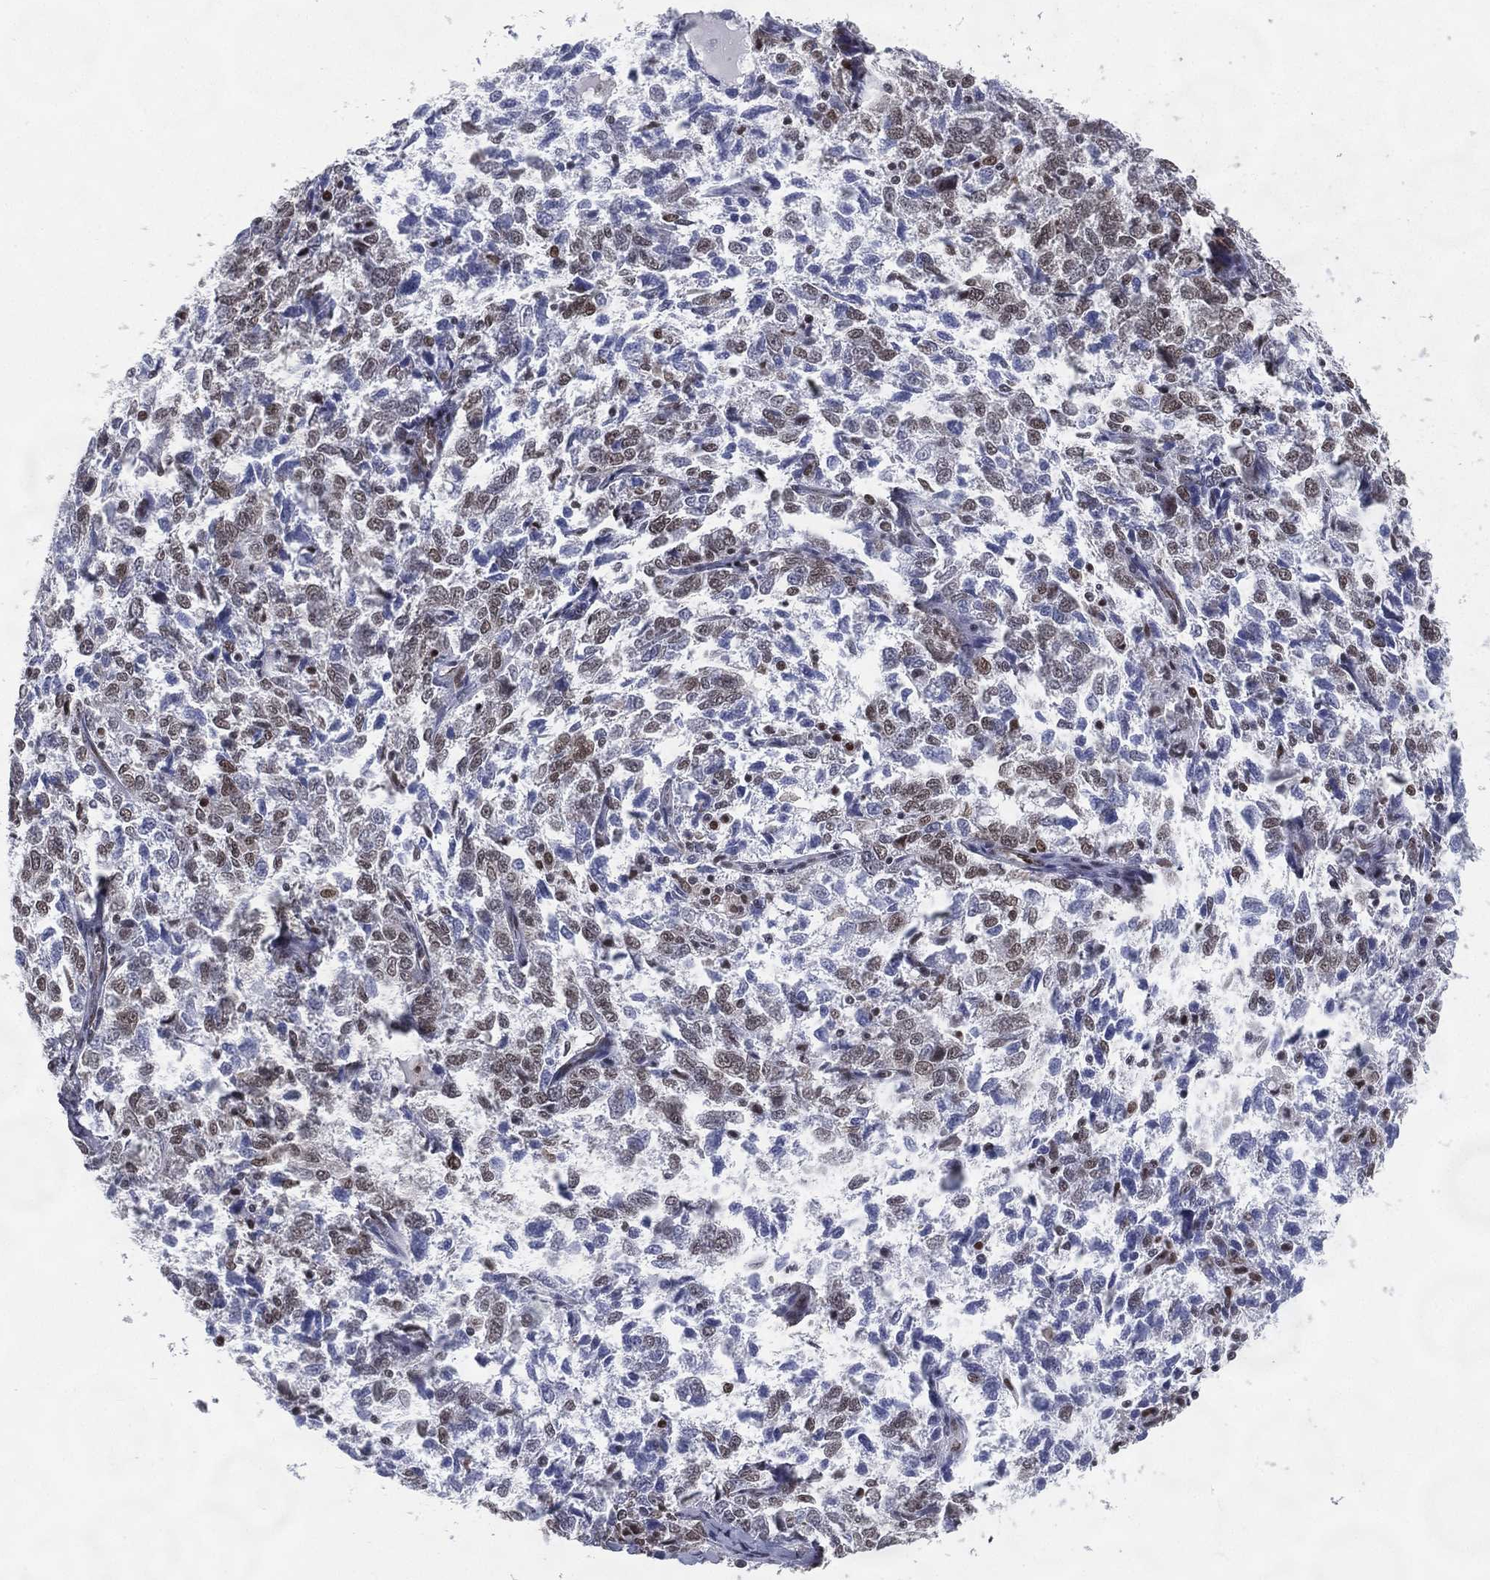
{"staining": {"intensity": "moderate", "quantity": ">75%", "location": "nuclear"}, "tissue": "ovarian cancer", "cell_type": "Tumor cells", "image_type": "cancer", "snomed": [{"axis": "morphology", "description": "Cystadenocarcinoma, serous, NOS"}, {"axis": "topography", "description": "Ovary"}], "caption": "Ovarian cancer (serous cystadenocarcinoma) stained with IHC reveals moderate nuclear expression in about >75% of tumor cells.", "gene": "FUBP3", "patient": {"sex": "female", "age": 71}}